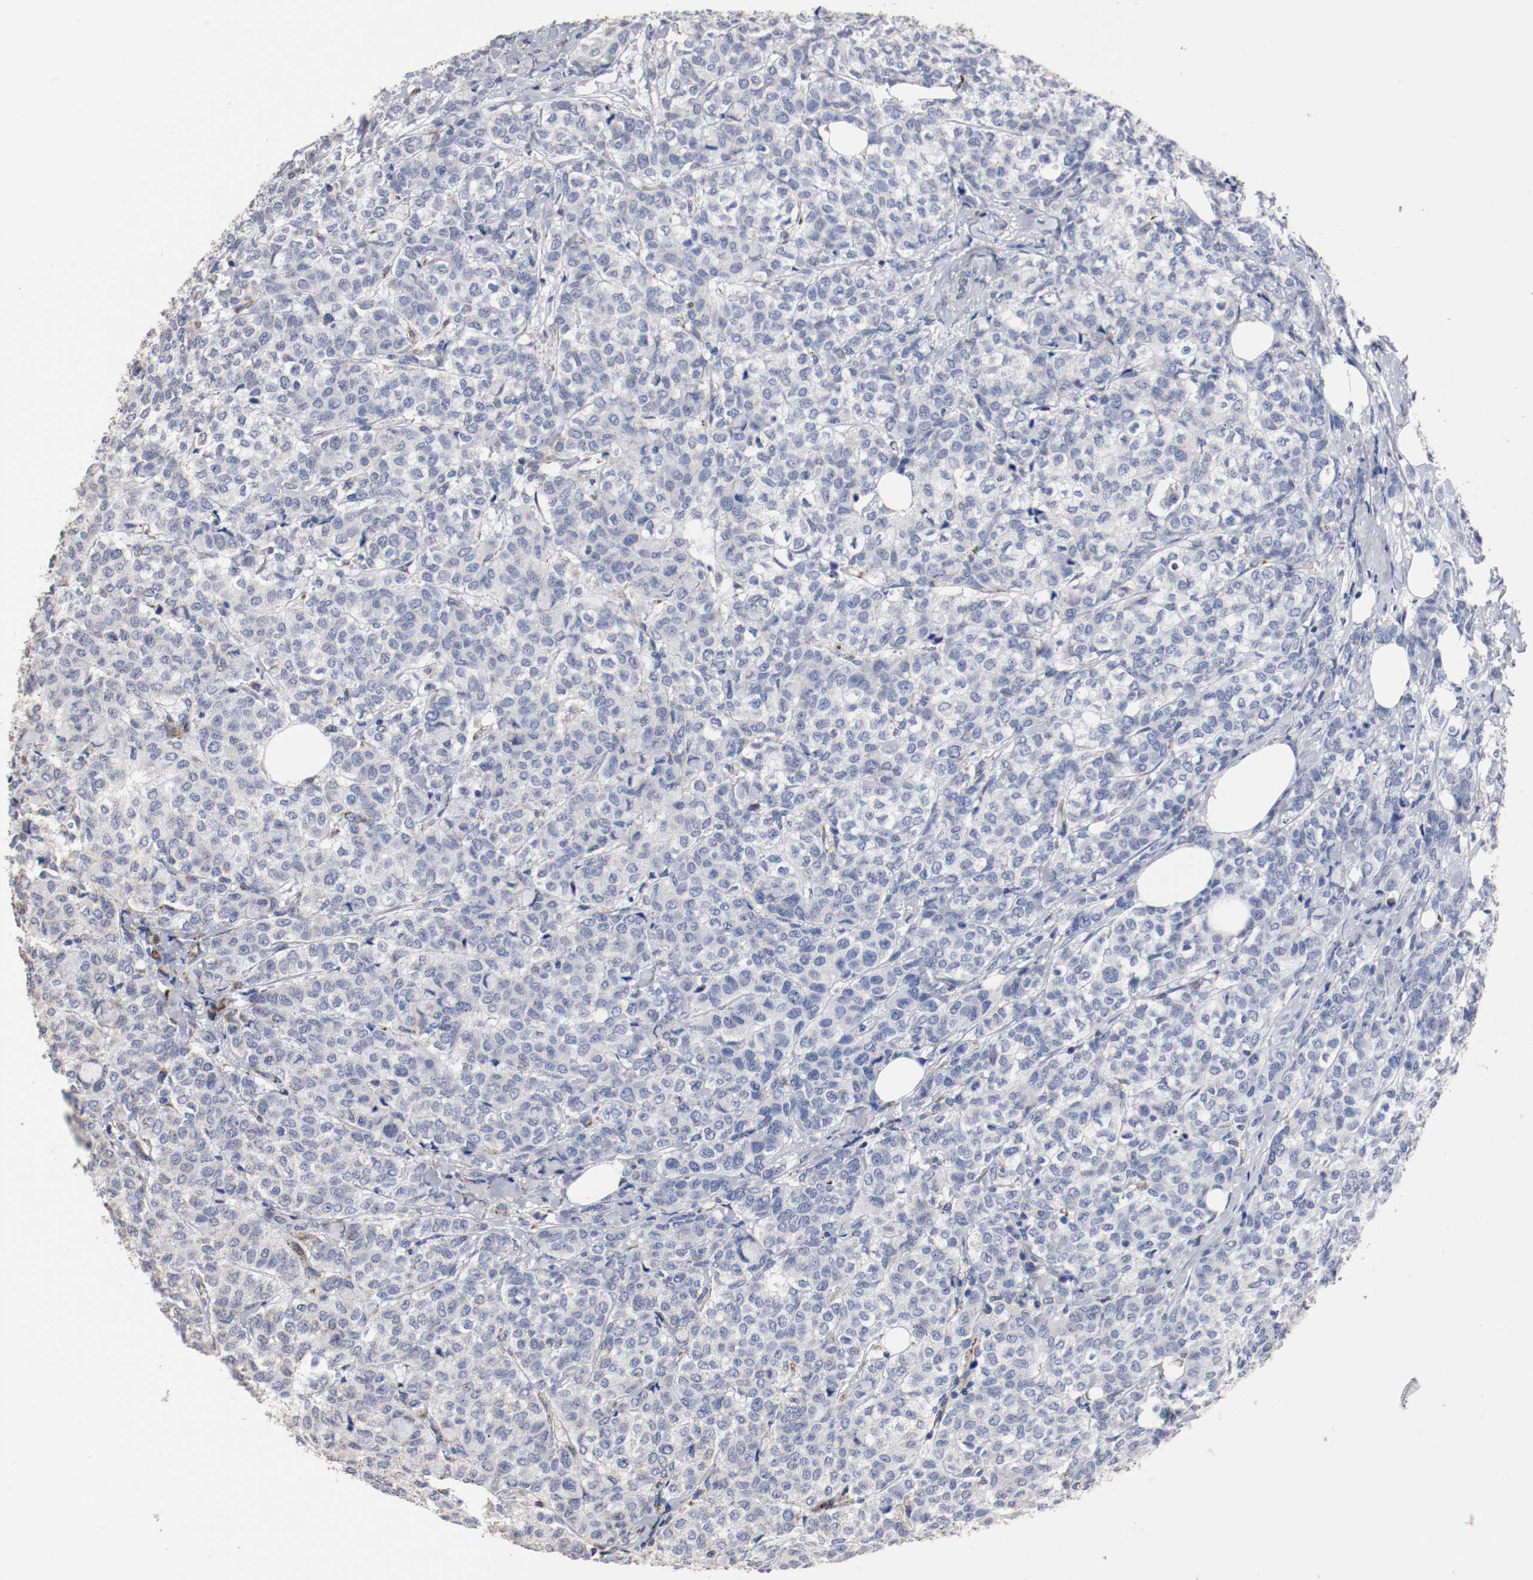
{"staining": {"intensity": "weak", "quantity": "<25%", "location": "cytoplasmic/membranous"}, "tissue": "breast cancer", "cell_type": "Tumor cells", "image_type": "cancer", "snomed": [{"axis": "morphology", "description": "Lobular carcinoma"}, {"axis": "topography", "description": "Breast"}], "caption": "Tumor cells are negative for brown protein staining in lobular carcinoma (breast).", "gene": "TUBD1", "patient": {"sex": "female", "age": 60}}